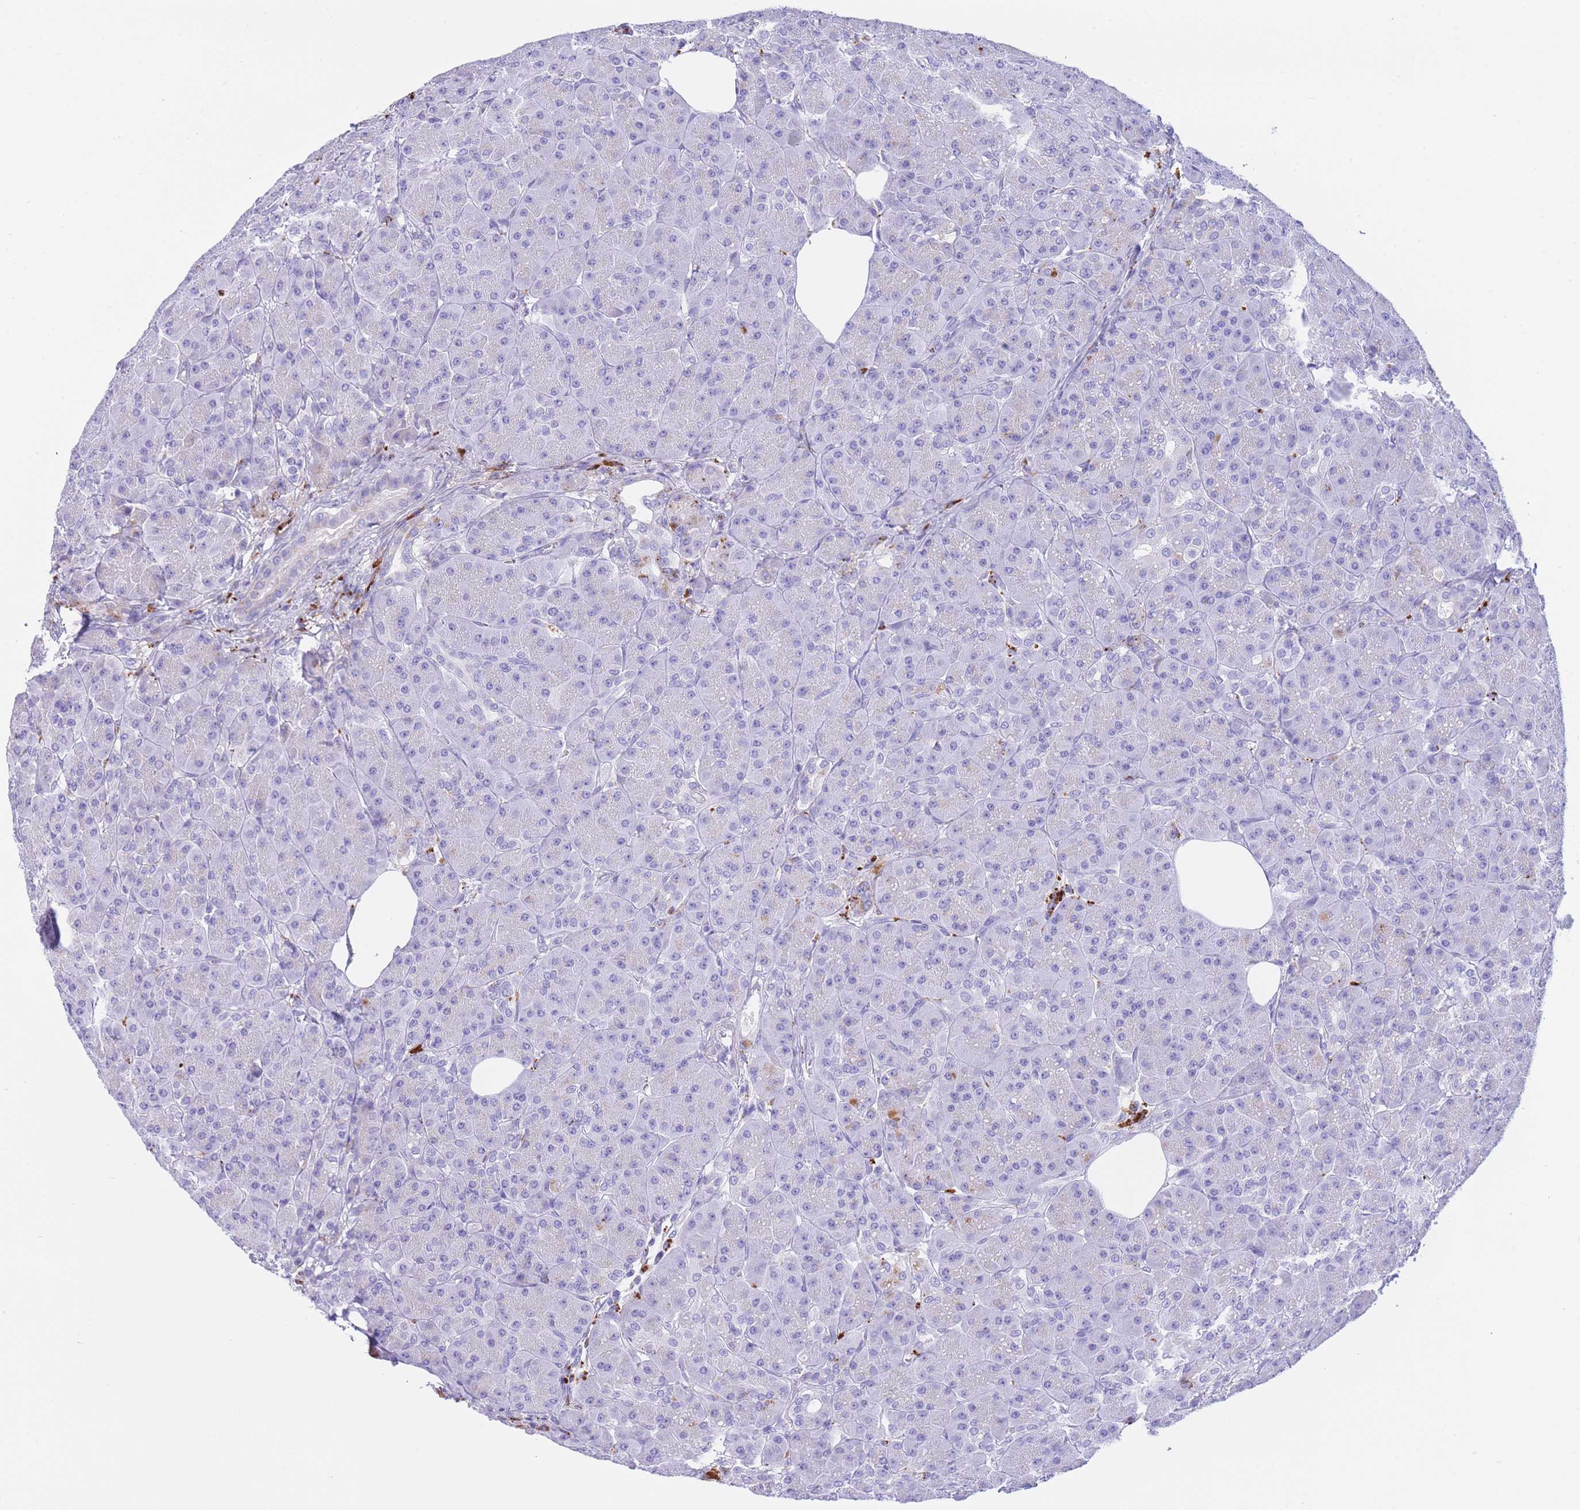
{"staining": {"intensity": "negative", "quantity": "none", "location": "none"}, "tissue": "pancreas", "cell_type": "Exocrine glandular cells", "image_type": "normal", "snomed": [{"axis": "morphology", "description": "Normal tissue, NOS"}, {"axis": "topography", "description": "Pancreas"}], "caption": "Immunohistochemistry of benign human pancreas exhibits no staining in exocrine glandular cells.", "gene": "PLBD1", "patient": {"sex": "male", "age": 63}}